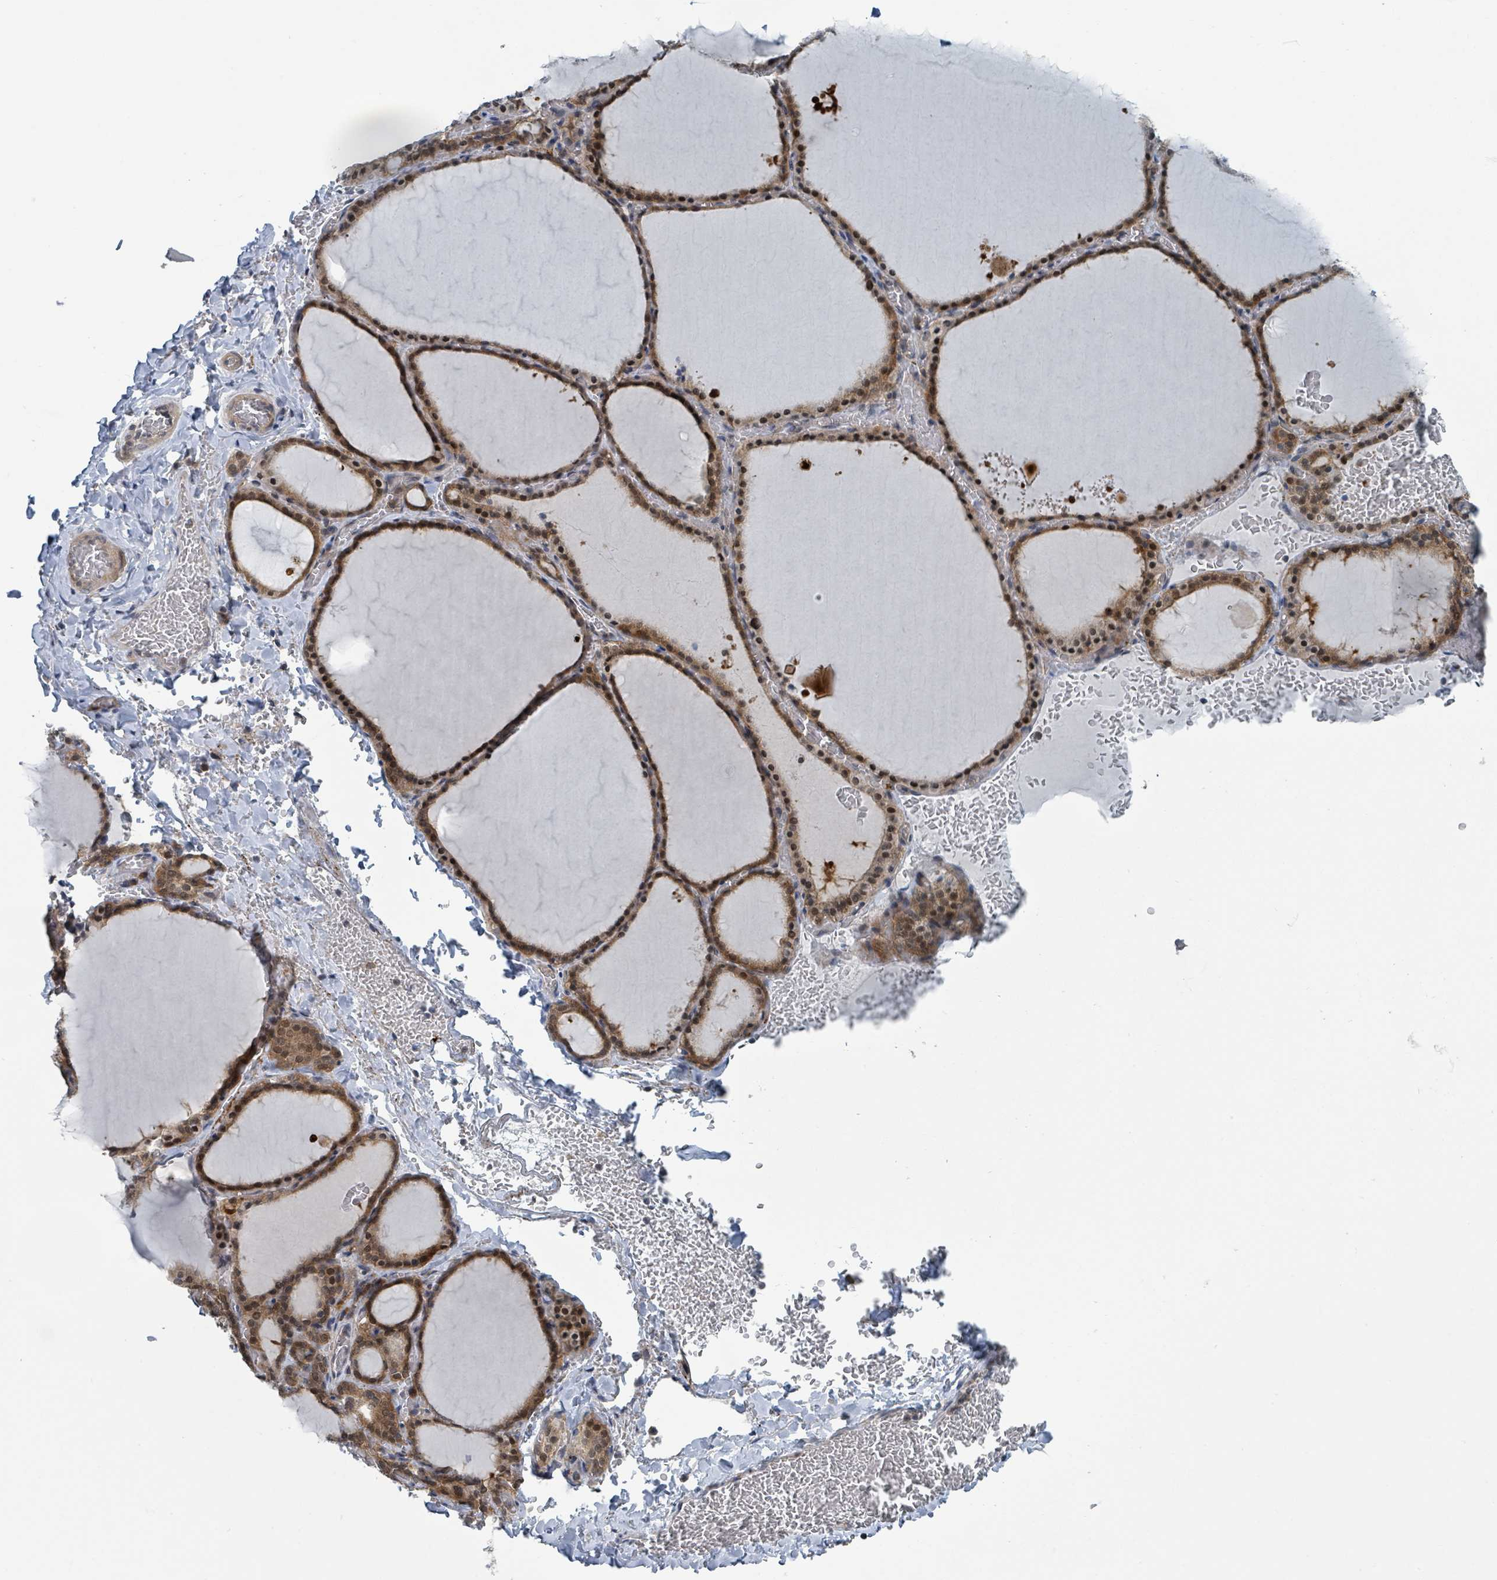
{"staining": {"intensity": "strong", "quantity": ">75%", "location": "cytoplasmic/membranous,nuclear"}, "tissue": "thyroid gland", "cell_type": "Glandular cells", "image_type": "normal", "snomed": [{"axis": "morphology", "description": "Normal tissue, NOS"}, {"axis": "topography", "description": "Thyroid gland"}], "caption": "Protein staining of normal thyroid gland reveals strong cytoplasmic/membranous,nuclear staining in about >75% of glandular cells. (DAB (3,3'-diaminobenzidine) IHC, brown staining for protein, blue staining for nuclei).", "gene": "GOLGA7B", "patient": {"sex": "female", "age": 39}}